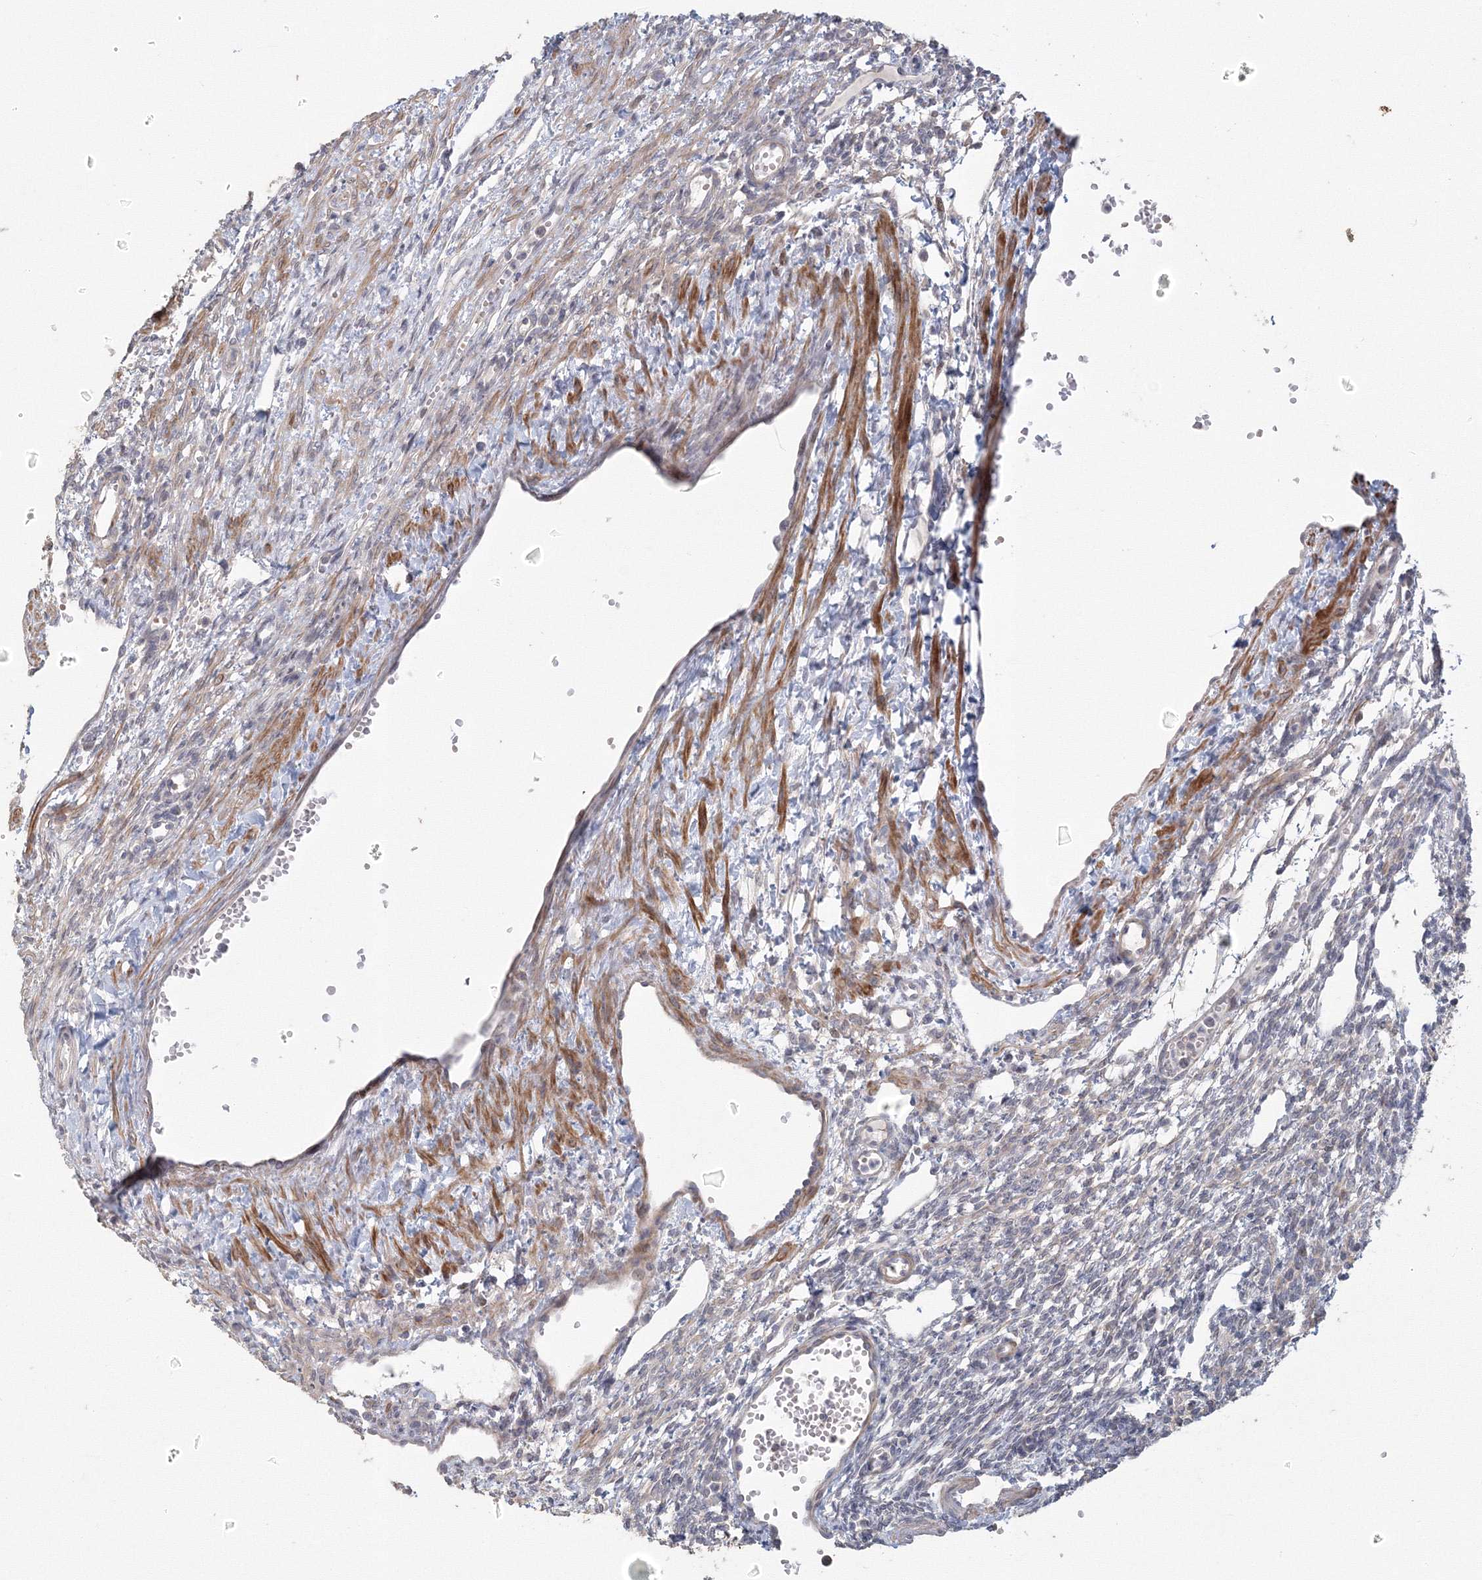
{"staining": {"intensity": "moderate", "quantity": "<25%", "location": "cytoplasmic/membranous"}, "tissue": "ovary", "cell_type": "Ovarian stroma cells", "image_type": "normal", "snomed": [{"axis": "morphology", "description": "Normal tissue, NOS"}, {"axis": "morphology", "description": "Cyst, NOS"}, {"axis": "topography", "description": "Ovary"}], "caption": "Protein expression analysis of benign human ovary reveals moderate cytoplasmic/membranous expression in about <25% of ovarian stroma cells. (DAB IHC, brown staining for protein, blue staining for nuclei).", "gene": "TACC2", "patient": {"sex": "female", "age": 33}}